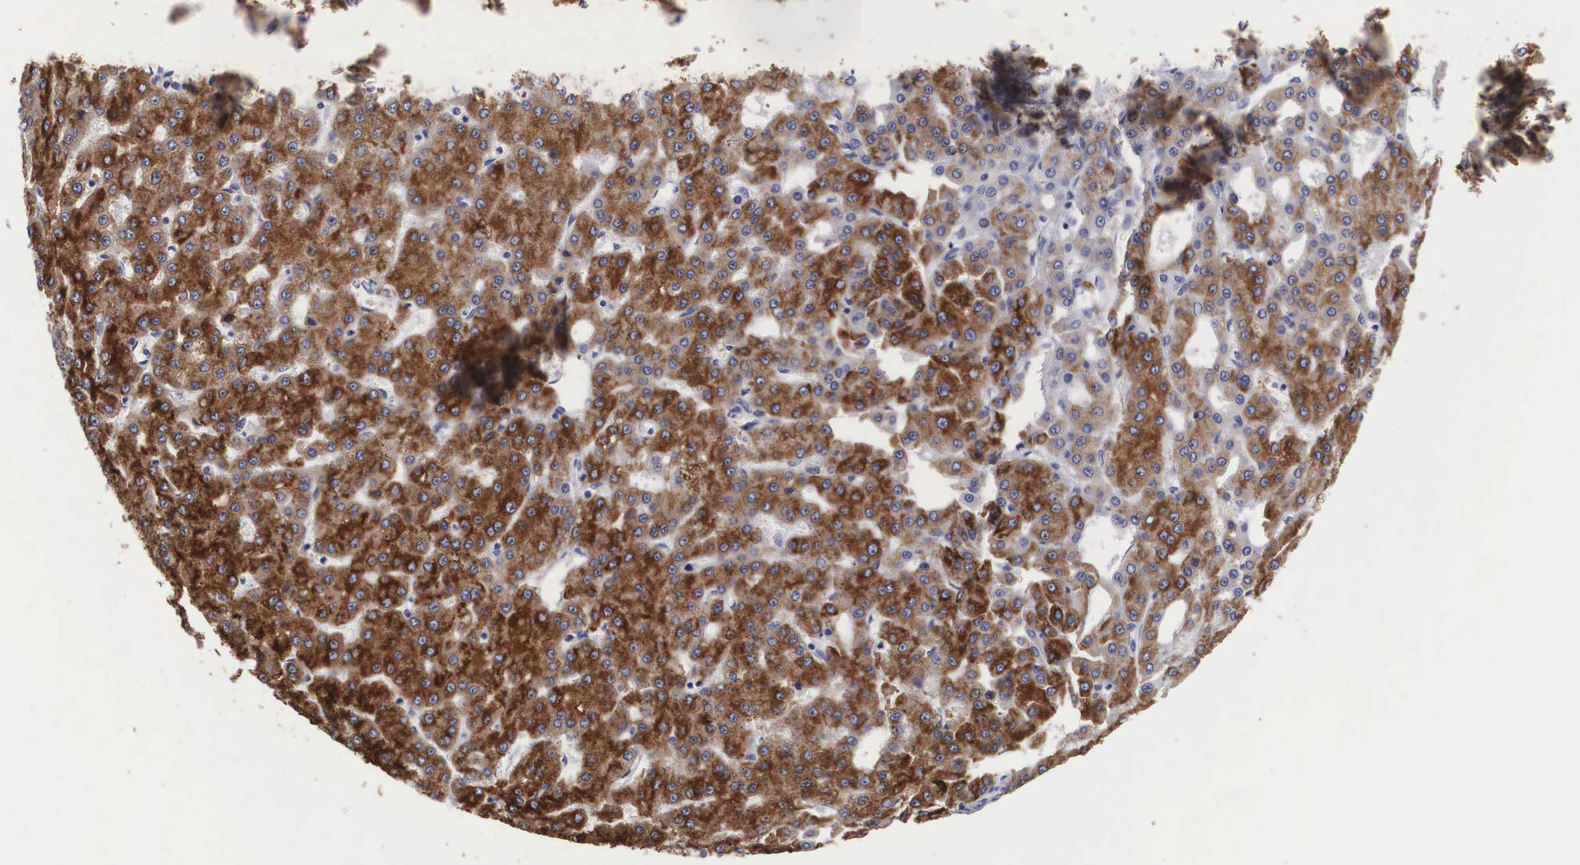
{"staining": {"intensity": "strong", "quantity": ">75%", "location": "cytoplasmic/membranous"}, "tissue": "liver cancer", "cell_type": "Tumor cells", "image_type": "cancer", "snomed": [{"axis": "morphology", "description": "Carcinoma, Hepatocellular, NOS"}, {"axis": "topography", "description": "Liver"}], "caption": "A photomicrograph of hepatocellular carcinoma (liver) stained for a protein demonstrates strong cytoplasmic/membranous brown staining in tumor cells.", "gene": "ARMCX3", "patient": {"sex": "male", "age": 47}}